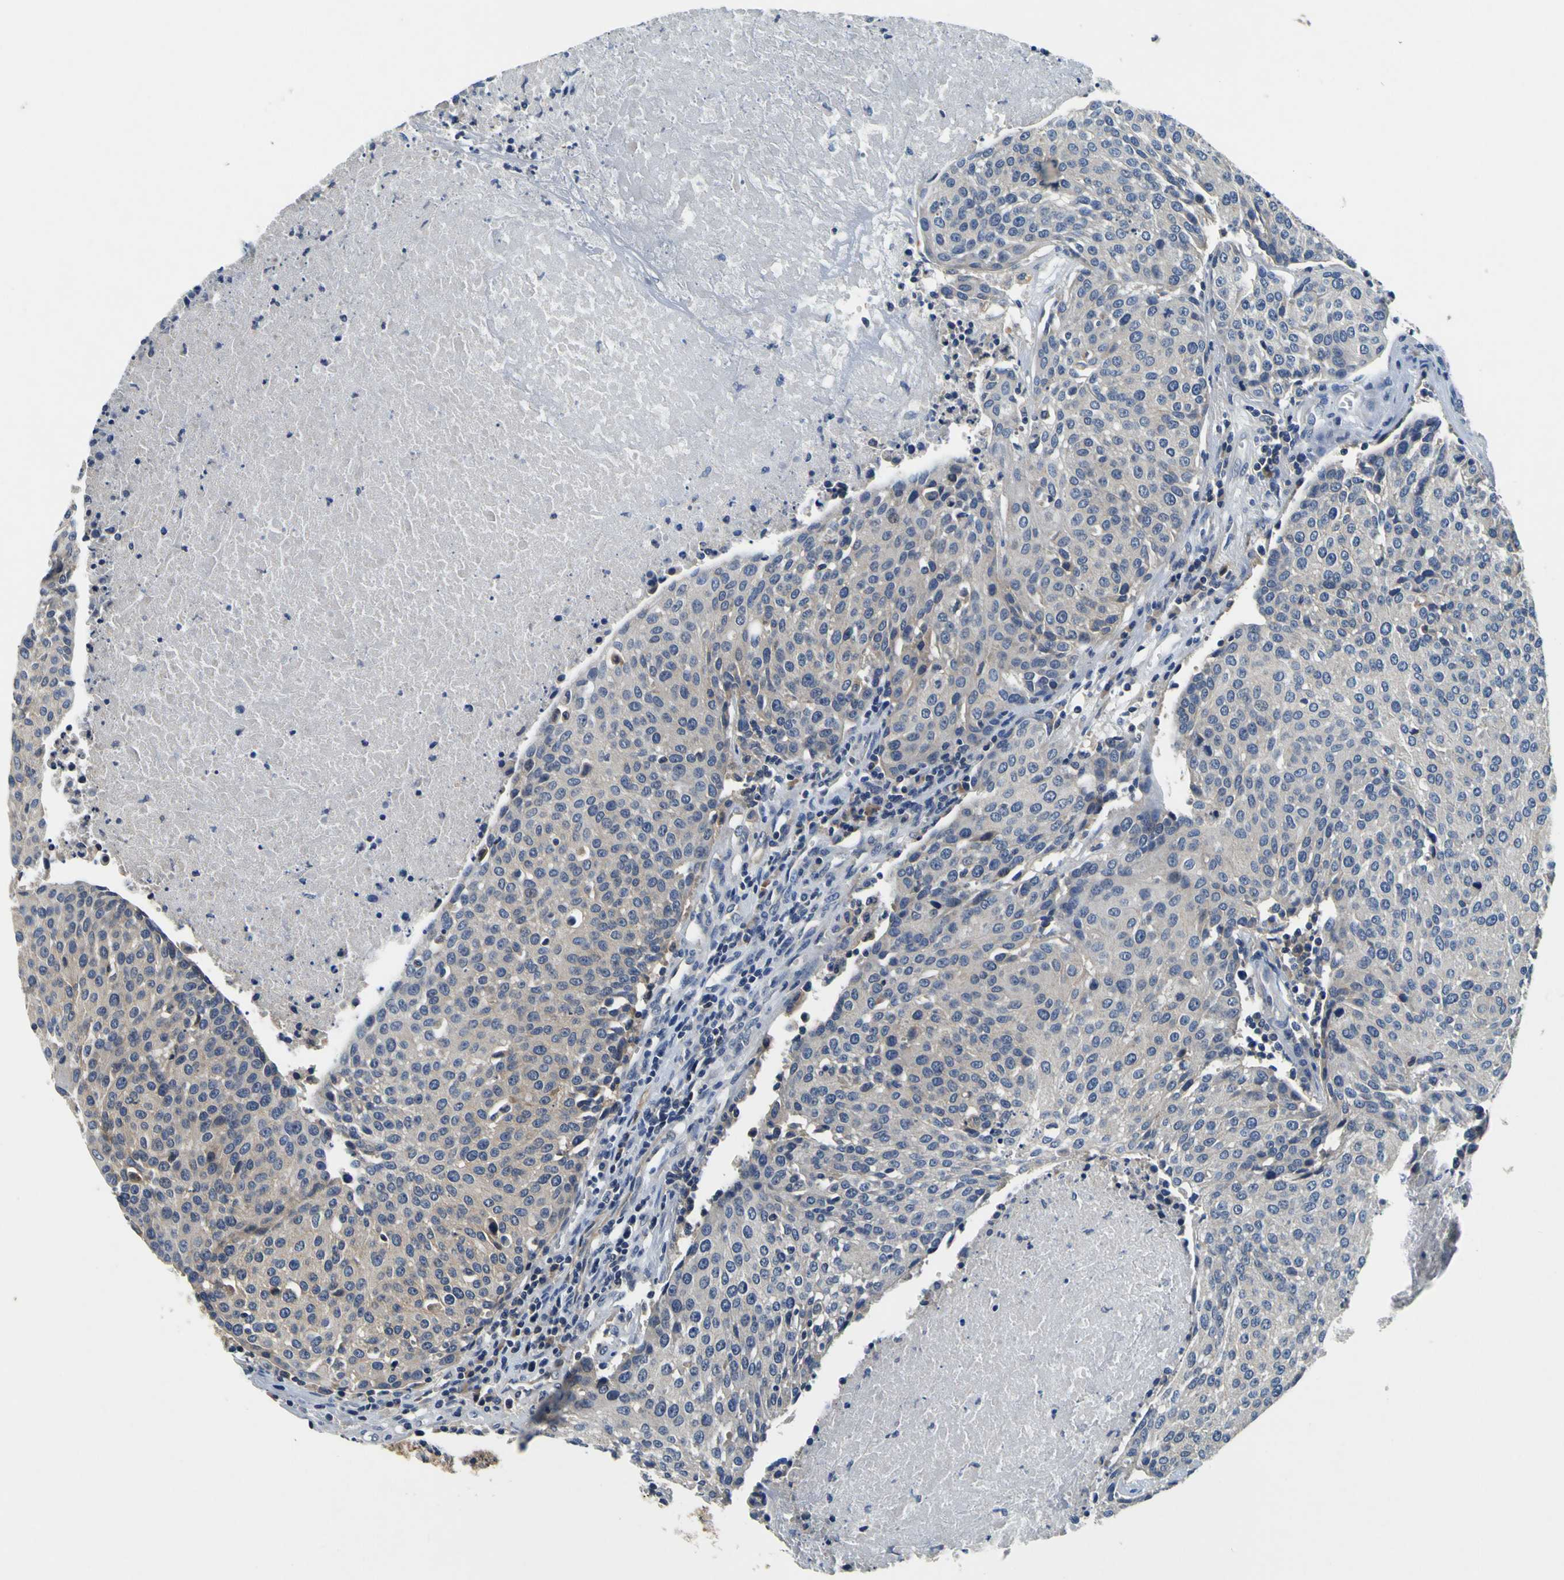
{"staining": {"intensity": "negative", "quantity": "none", "location": "none"}, "tissue": "urothelial cancer", "cell_type": "Tumor cells", "image_type": "cancer", "snomed": [{"axis": "morphology", "description": "Urothelial carcinoma, High grade"}, {"axis": "topography", "description": "Urinary bladder"}], "caption": "IHC of urothelial cancer reveals no staining in tumor cells.", "gene": "EPHB4", "patient": {"sex": "female", "age": 85}}